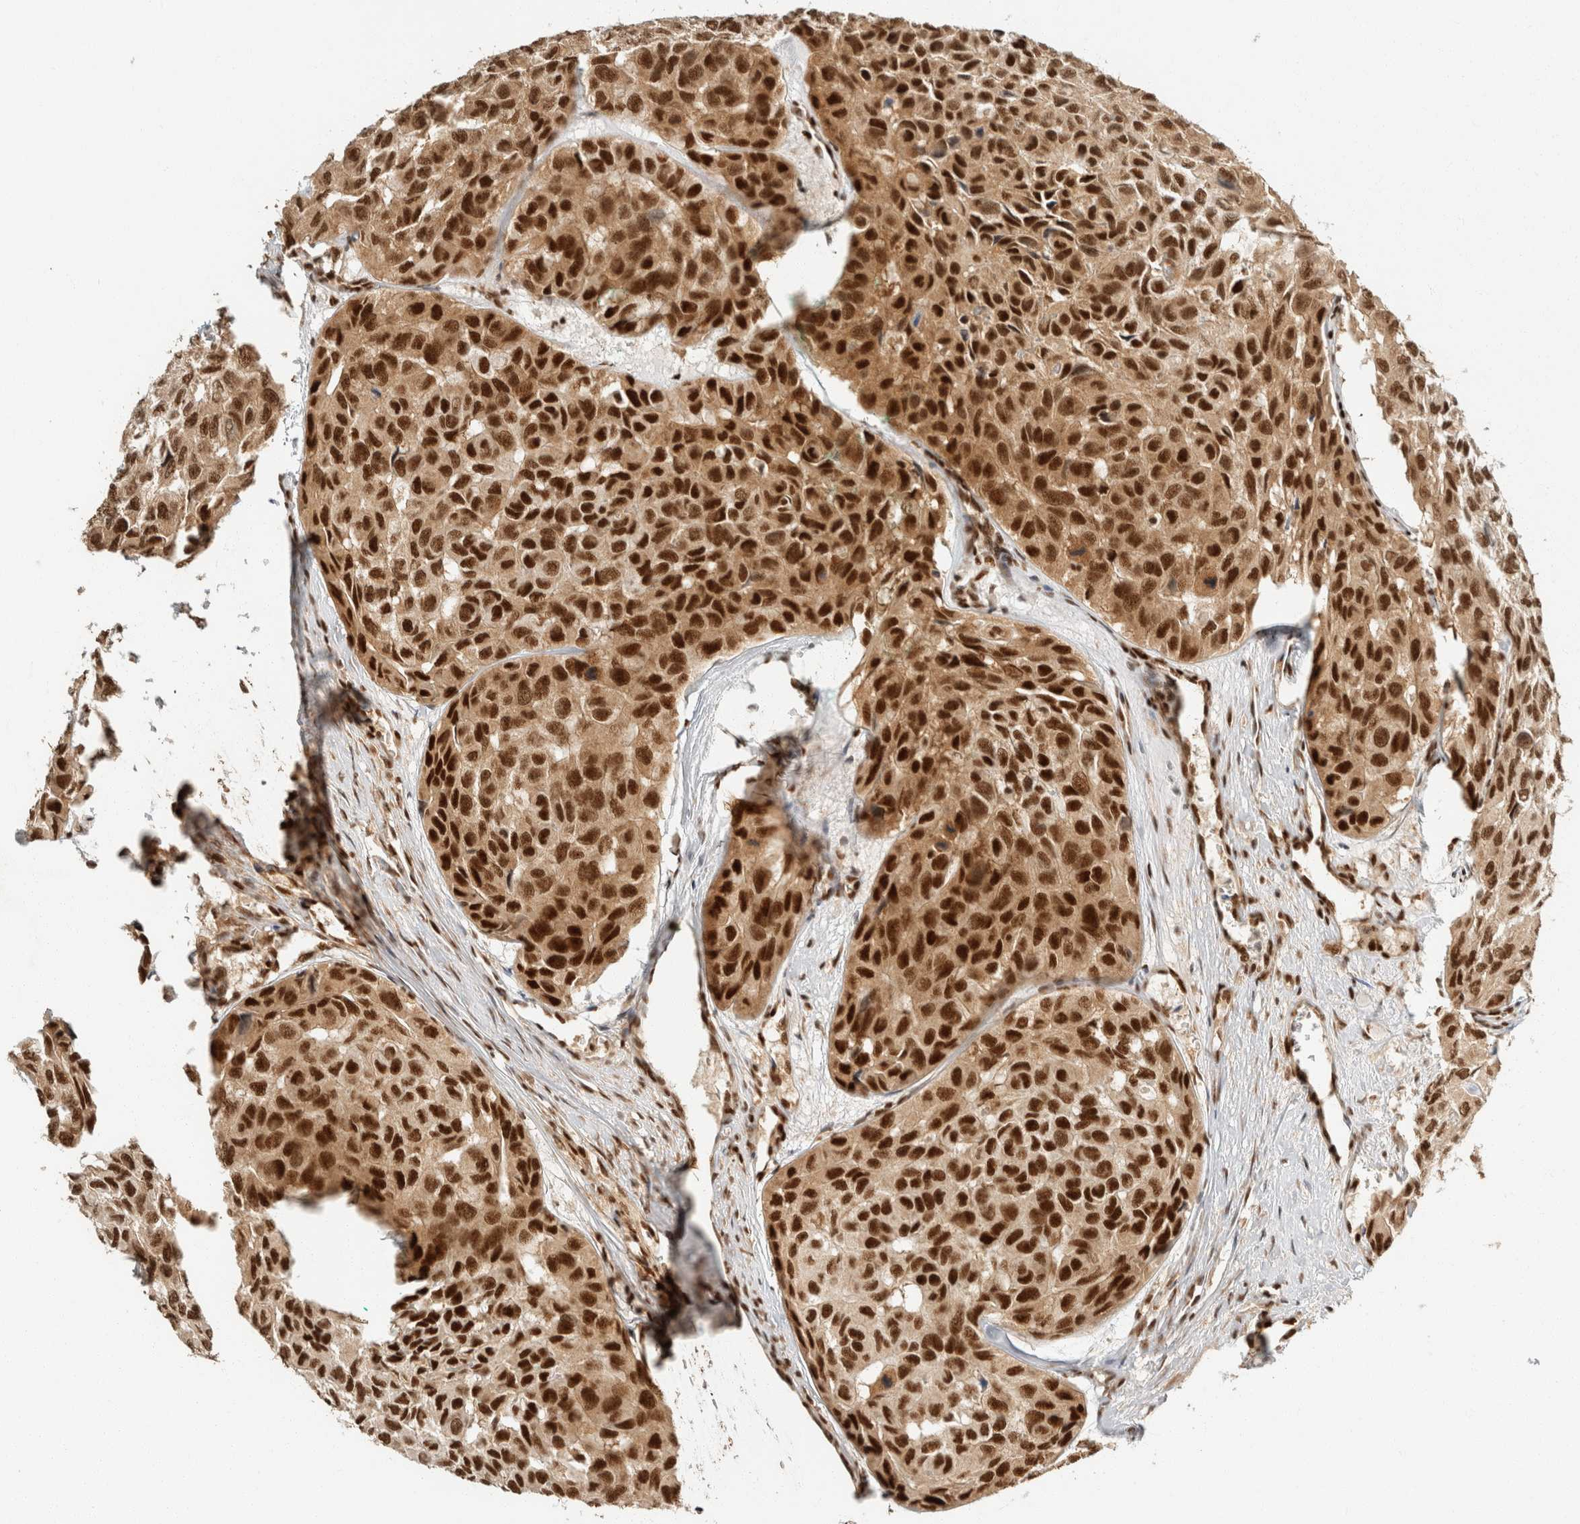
{"staining": {"intensity": "strong", "quantity": ">75%", "location": "cytoplasmic/membranous,nuclear"}, "tissue": "head and neck cancer", "cell_type": "Tumor cells", "image_type": "cancer", "snomed": [{"axis": "morphology", "description": "Adenocarcinoma, NOS"}, {"axis": "topography", "description": "Salivary gland, NOS"}, {"axis": "topography", "description": "Head-Neck"}], "caption": "Tumor cells demonstrate strong cytoplasmic/membranous and nuclear expression in approximately >75% of cells in adenocarcinoma (head and neck).", "gene": "ZNF768", "patient": {"sex": "female", "age": 76}}